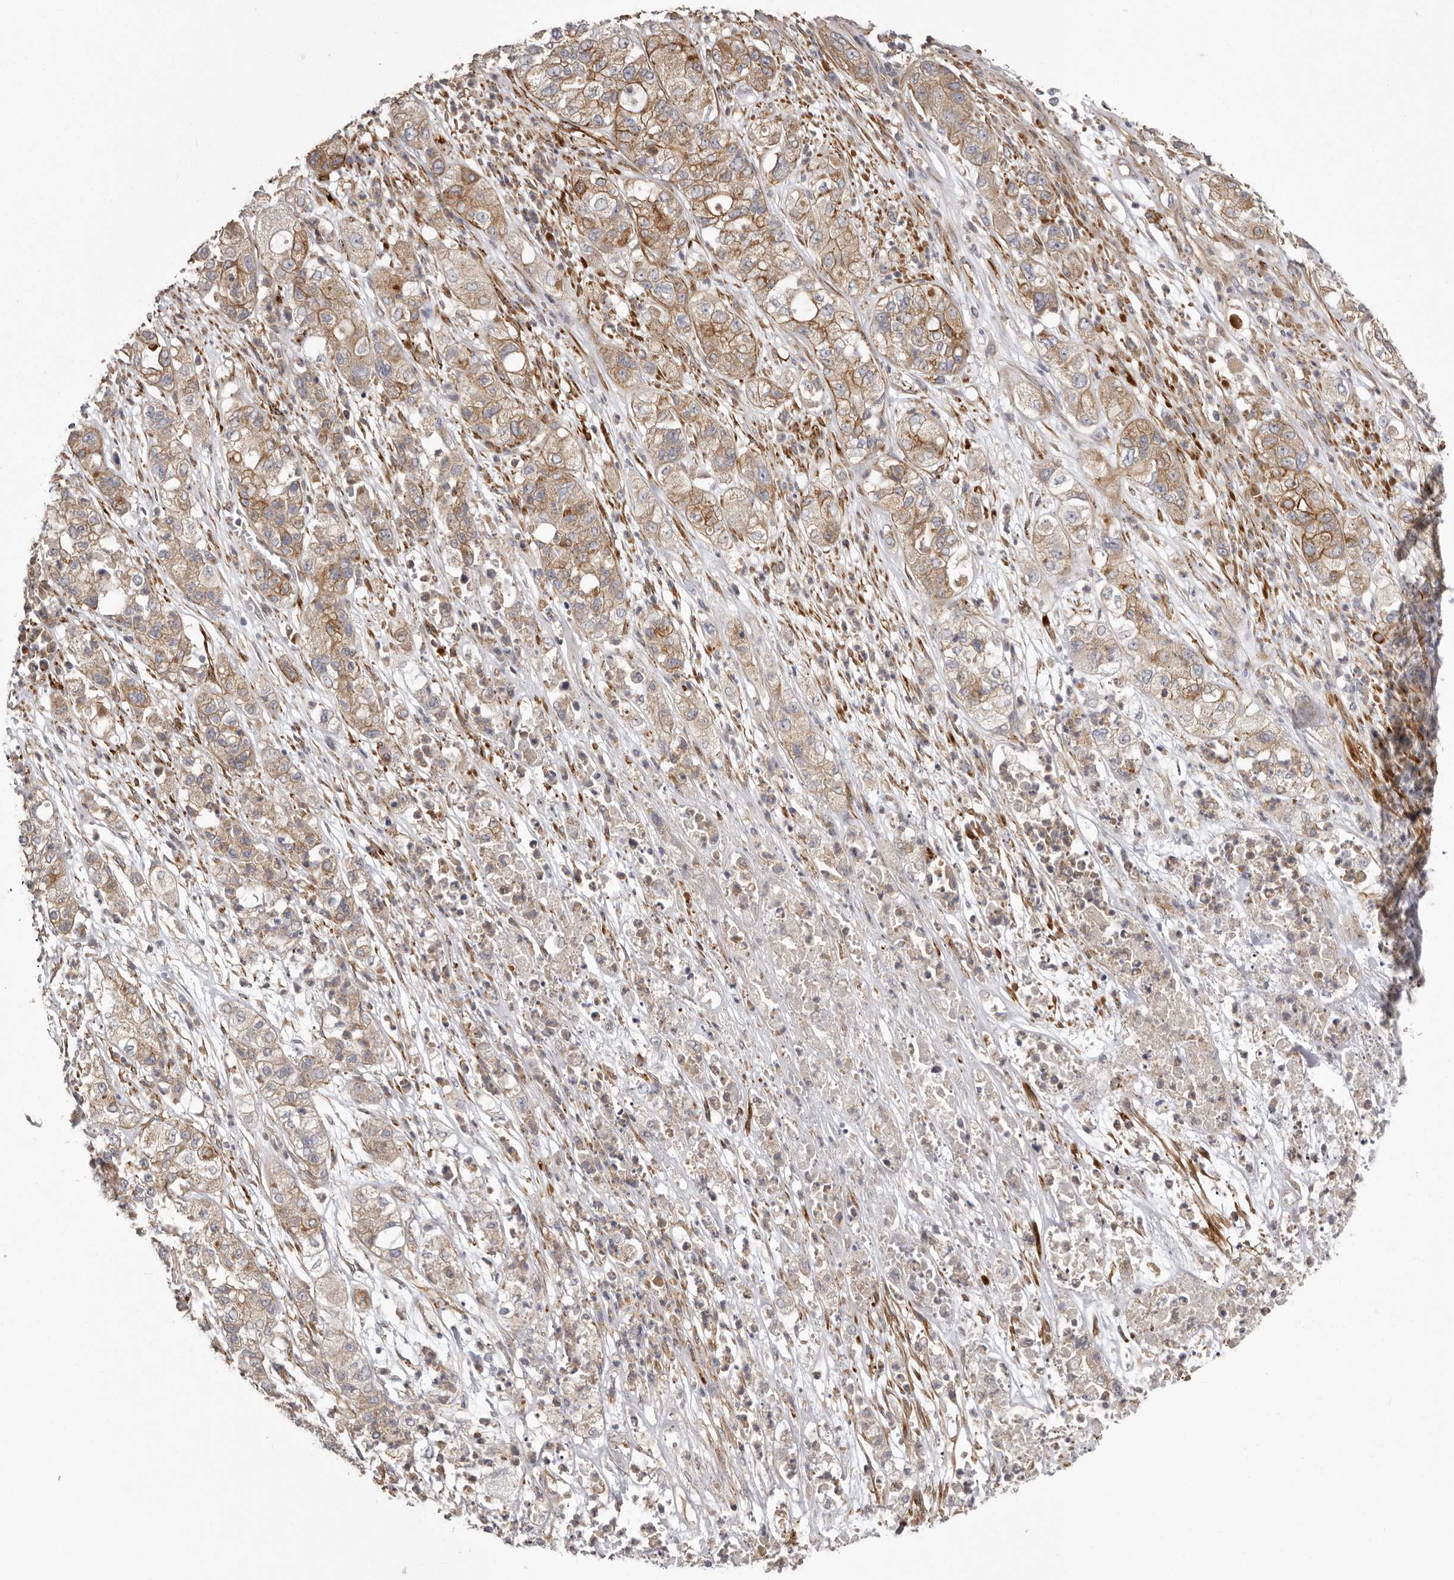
{"staining": {"intensity": "weak", "quantity": ">75%", "location": "cytoplasmic/membranous"}, "tissue": "pancreatic cancer", "cell_type": "Tumor cells", "image_type": "cancer", "snomed": [{"axis": "morphology", "description": "Adenocarcinoma, NOS"}, {"axis": "topography", "description": "Pancreas"}], "caption": "Immunohistochemical staining of human pancreatic adenocarcinoma exhibits low levels of weak cytoplasmic/membranous staining in about >75% of tumor cells. (Brightfield microscopy of DAB IHC at high magnification).", "gene": "ENAH", "patient": {"sex": "female", "age": 78}}